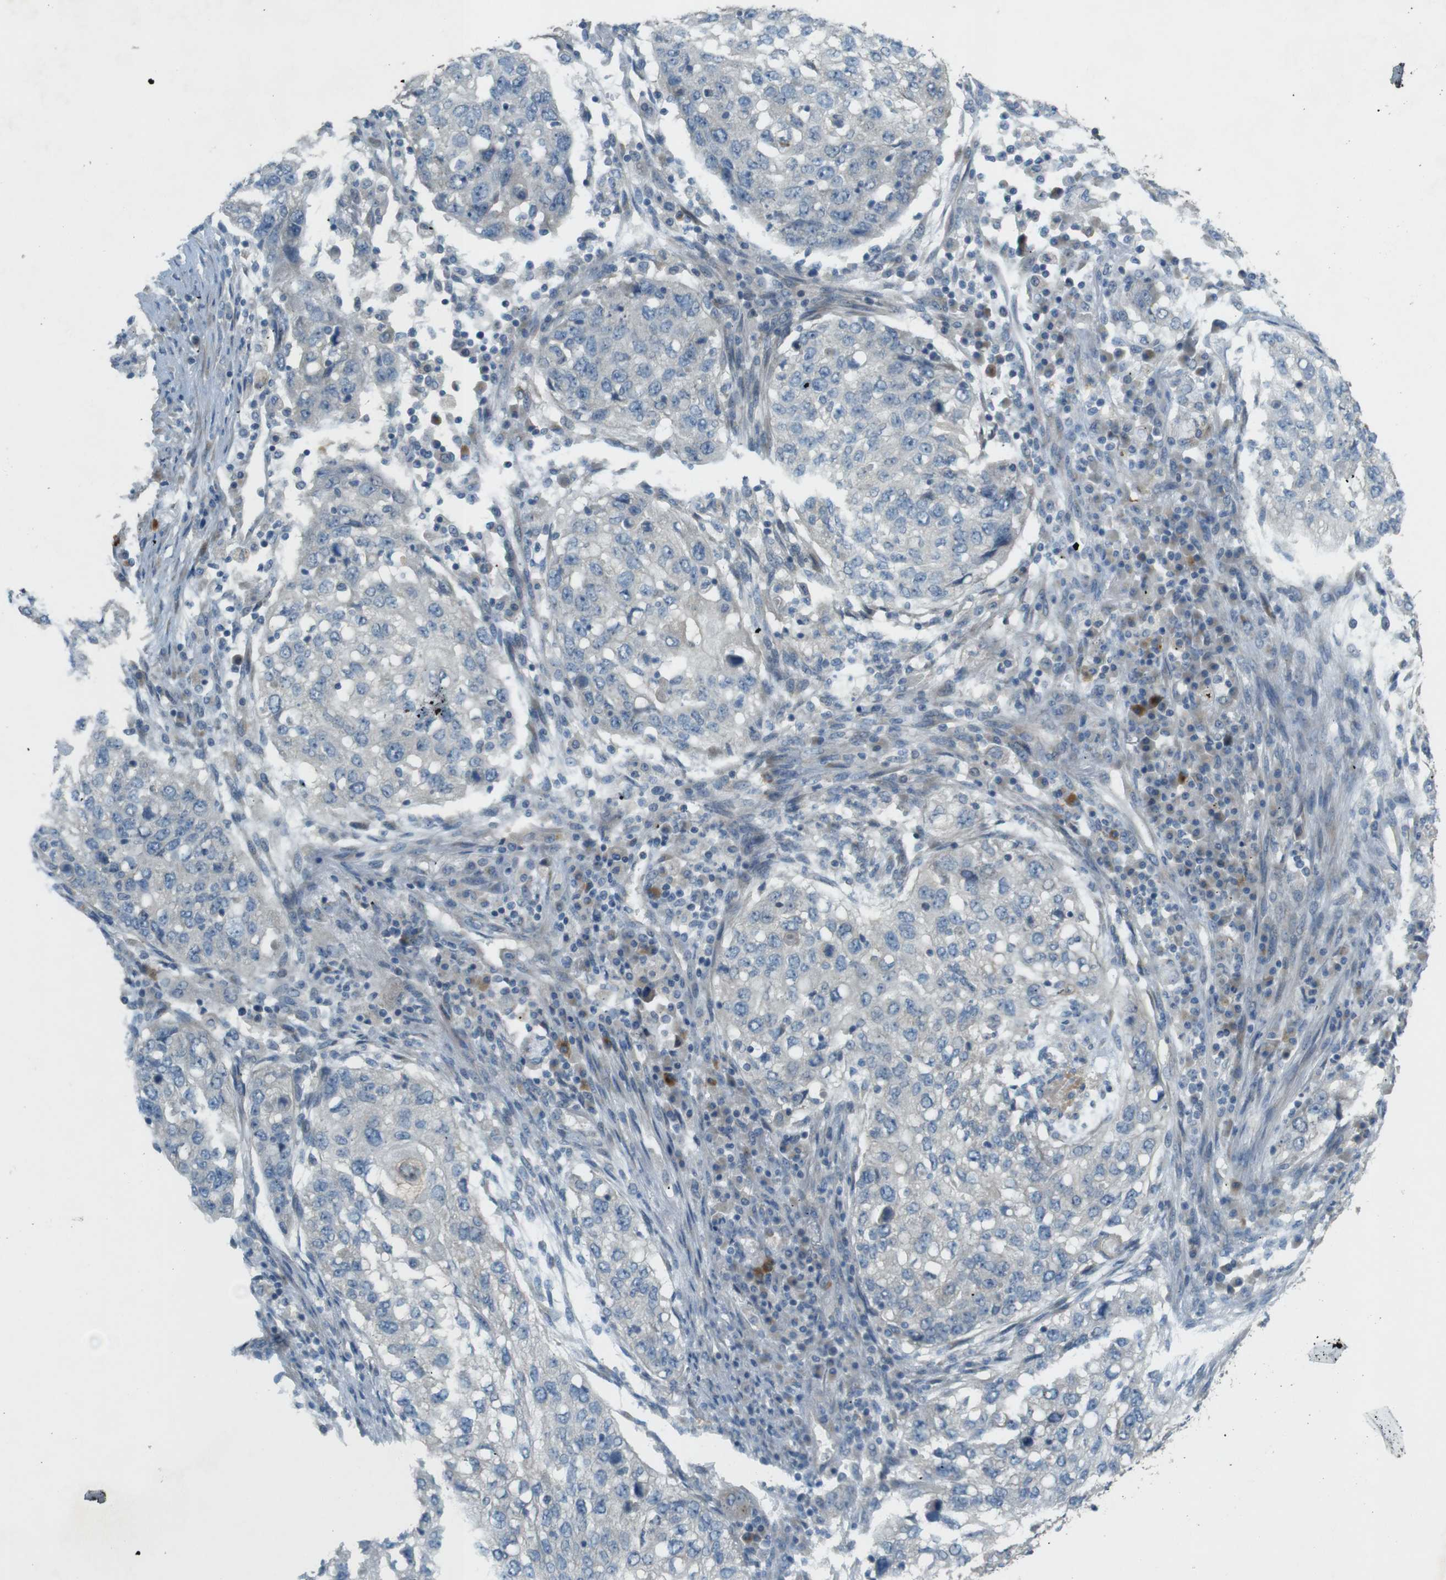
{"staining": {"intensity": "negative", "quantity": "none", "location": "none"}, "tissue": "lung cancer", "cell_type": "Tumor cells", "image_type": "cancer", "snomed": [{"axis": "morphology", "description": "Squamous cell carcinoma, NOS"}, {"axis": "topography", "description": "Lung"}], "caption": "Lung cancer was stained to show a protein in brown. There is no significant positivity in tumor cells.", "gene": "TMEM41B", "patient": {"sex": "female", "age": 63}}